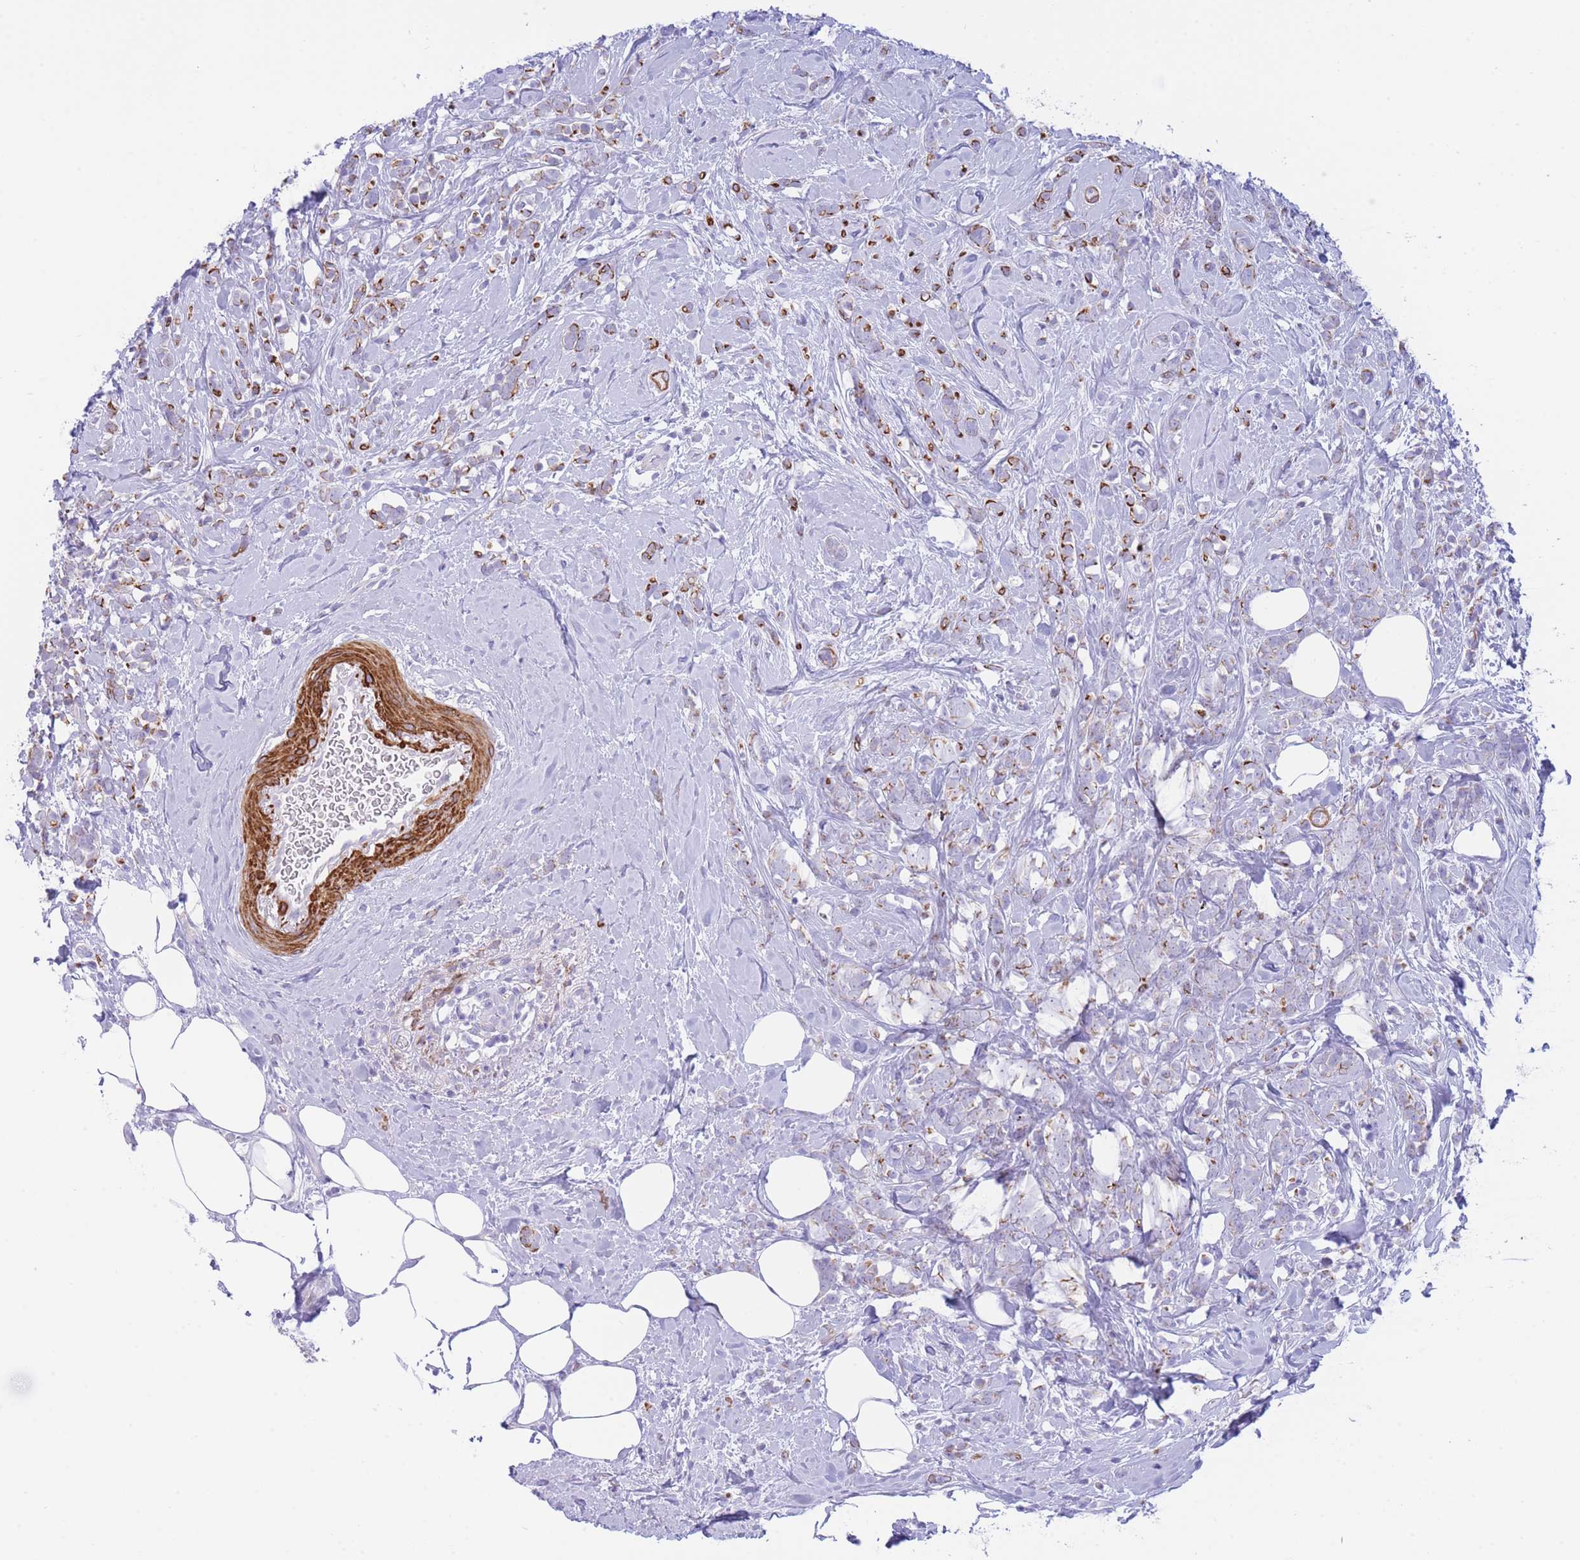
{"staining": {"intensity": "strong", "quantity": "25%-75%", "location": "cytoplasmic/membranous"}, "tissue": "breast cancer", "cell_type": "Tumor cells", "image_type": "cancer", "snomed": [{"axis": "morphology", "description": "Lobular carcinoma"}, {"axis": "topography", "description": "Breast"}], "caption": "DAB immunohistochemical staining of human breast cancer (lobular carcinoma) displays strong cytoplasmic/membranous protein staining in about 25%-75% of tumor cells.", "gene": "VWA8", "patient": {"sex": "female", "age": 58}}